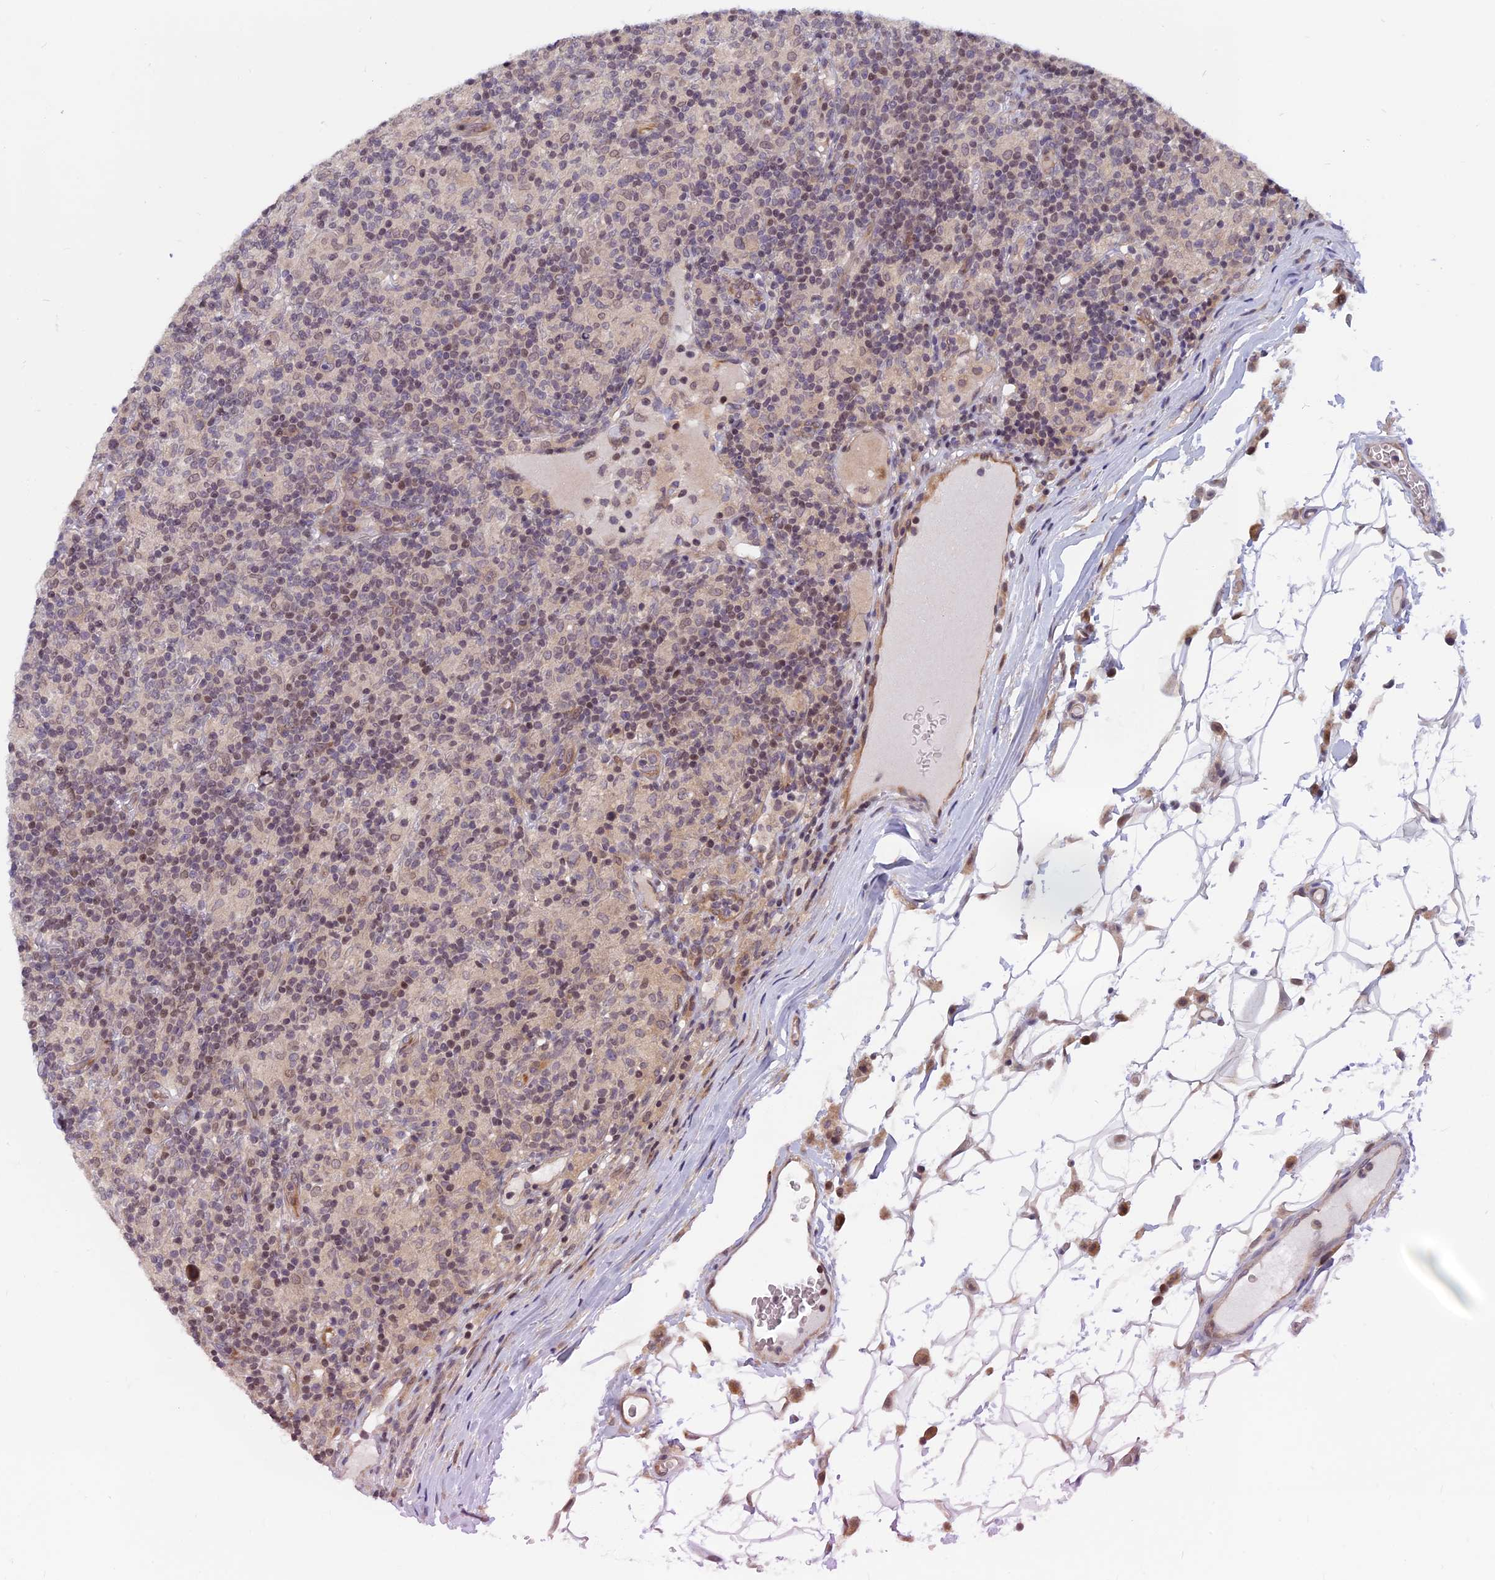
{"staining": {"intensity": "weak", "quantity": "25%-75%", "location": "nuclear"}, "tissue": "lymphoma", "cell_type": "Tumor cells", "image_type": "cancer", "snomed": [{"axis": "morphology", "description": "Hodgkin's disease, NOS"}, {"axis": "topography", "description": "Lymph node"}], "caption": "DAB immunohistochemical staining of lymphoma exhibits weak nuclear protein positivity in approximately 25%-75% of tumor cells. (DAB IHC, brown staining for protein, blue staining for nuclei).", "gene": "CCDC113", "patient": {"sex": "male", "age": 70}}